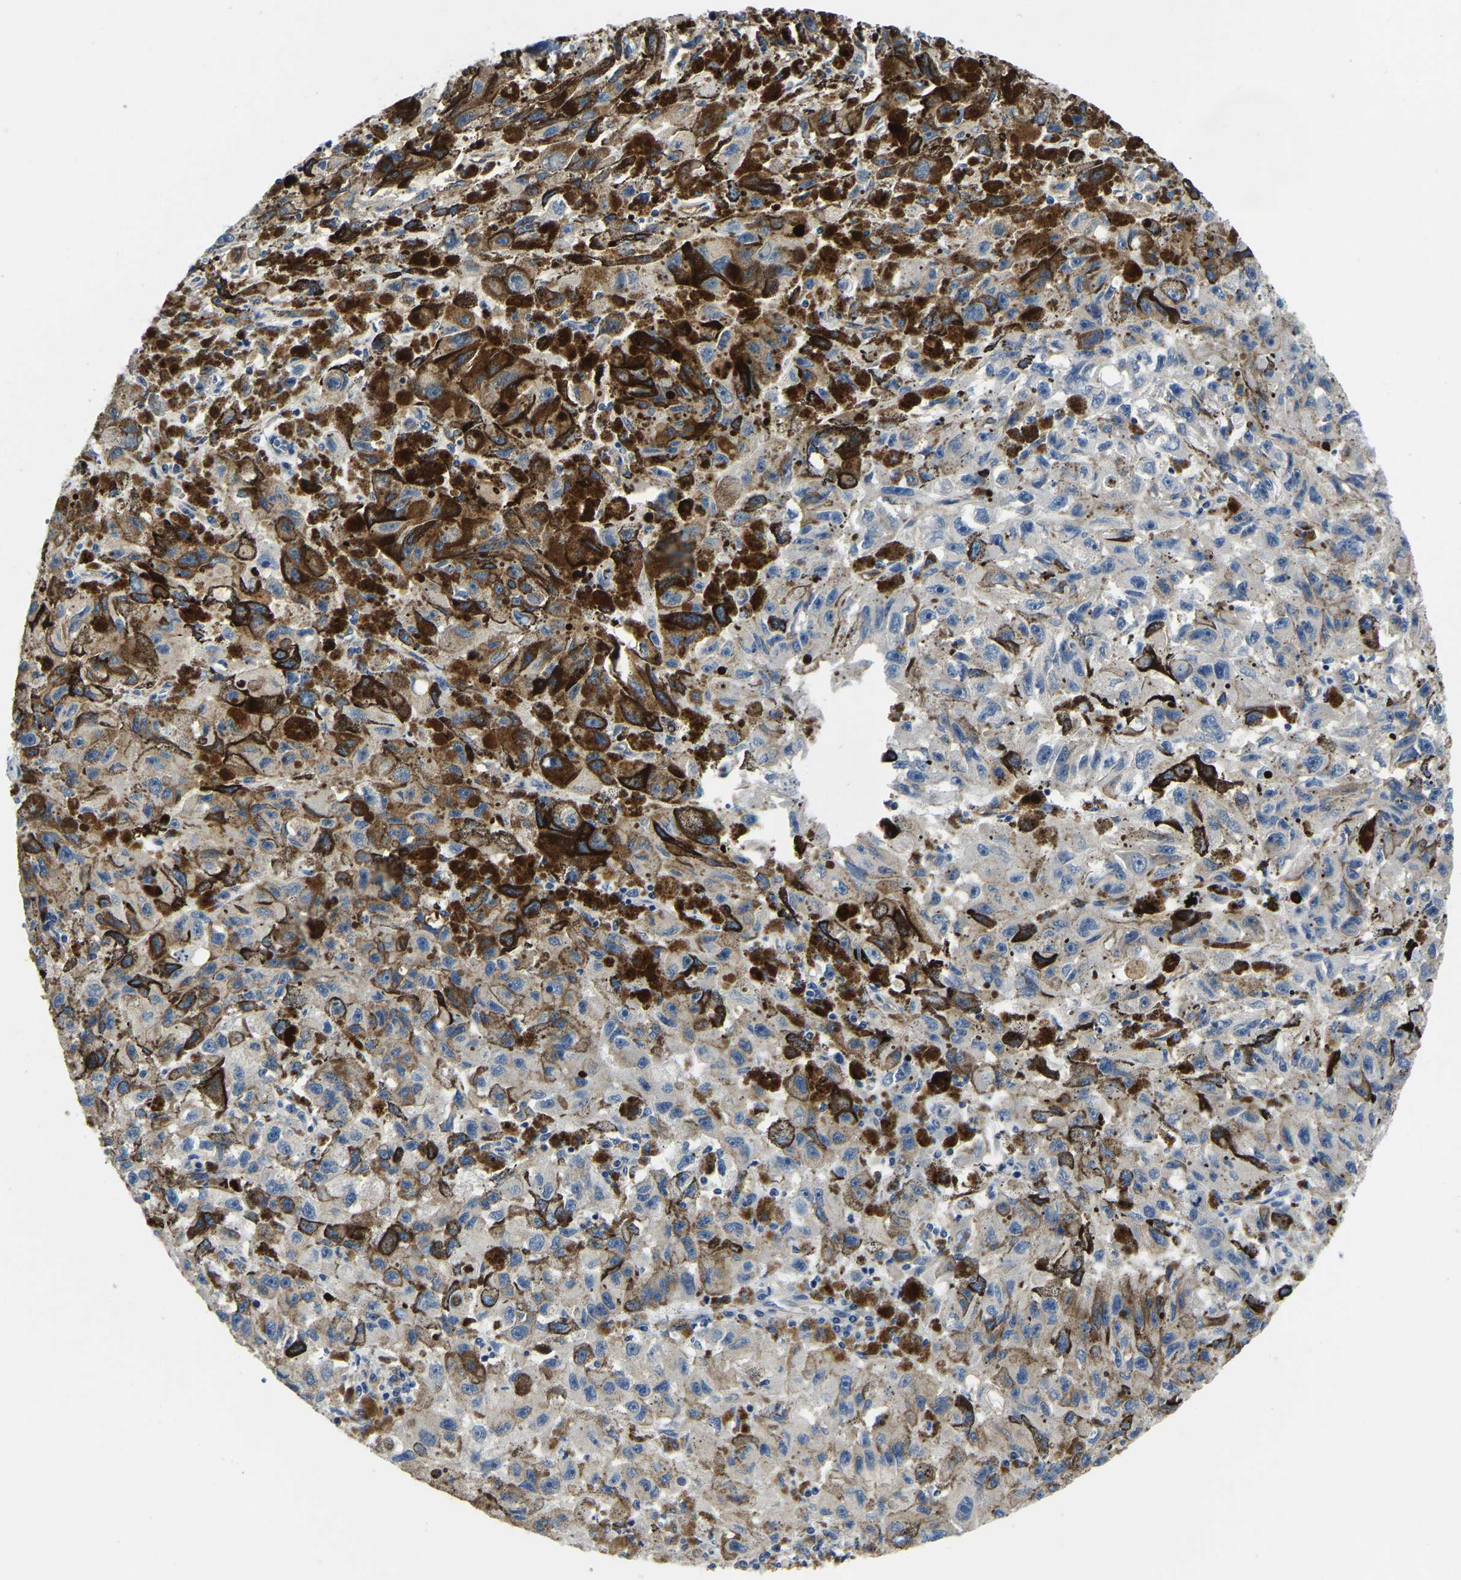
{"staining": {"intensity": "negative", "quantity": "none", "location": "none"}, "tissue": "melanoma", "cell_type": "Tumor cells", "image_type": "cancer", "snomed": [{"axis": "morphology", "description": "Malignant melanoma, NOS"}, {"axis": "topography", "description": "Skin"}], "caption": "Tumor cells show no significant positivity in malignant melanoma.", "gene": "ITGA2", "patient": {"sex": "female", "age": 104}}